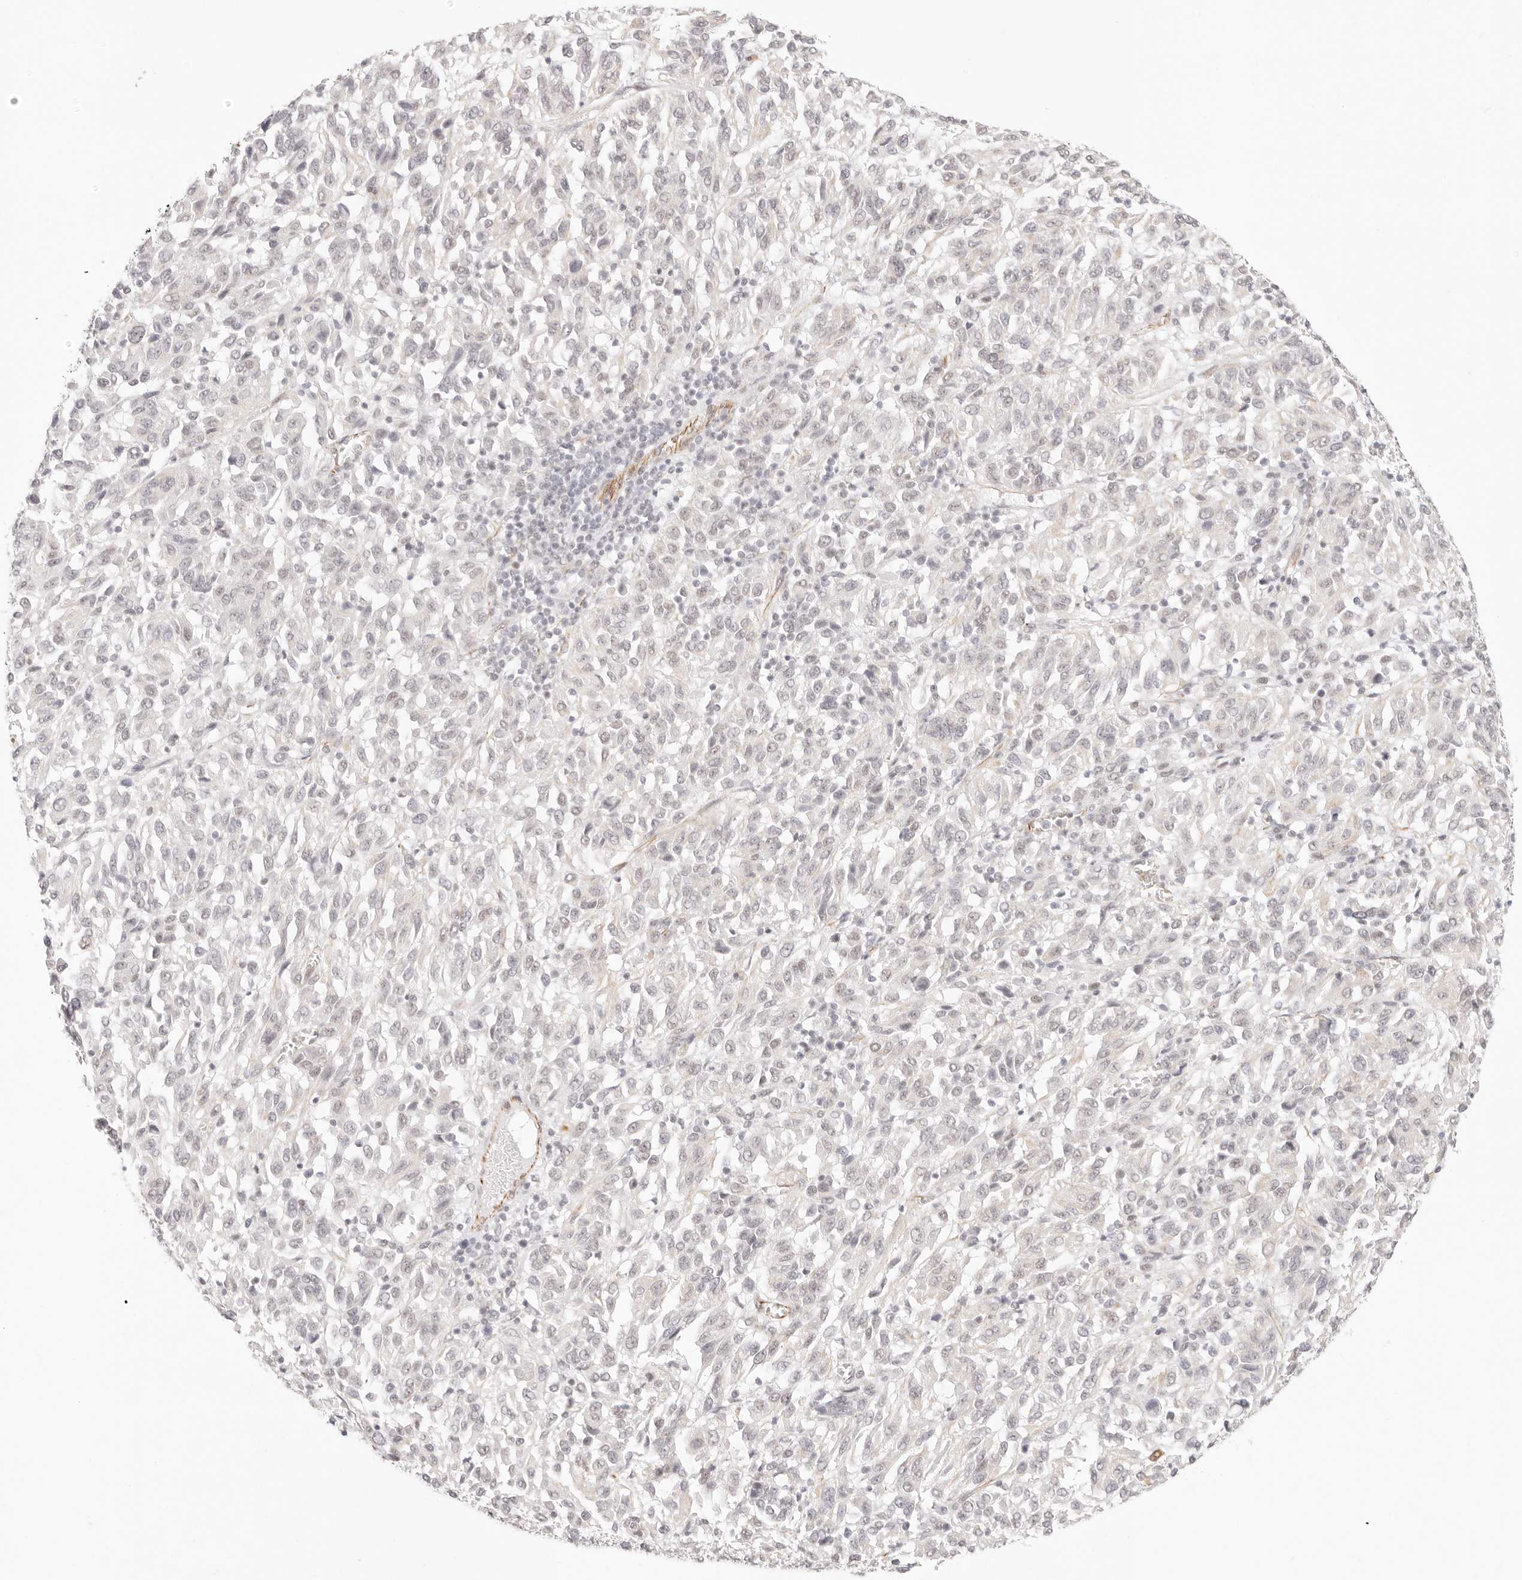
{"staining": {"intensity": "negative", "quantity": "none", "location": "none"}, "tissue": "melanoma", "cell_type": "Tumor cells", "image_type": "cancer", "snomed": [{"axis": "morphology", "description": "Malignant melanoma, Metastatic site"}, {"axis": "topography", "description": "Lung"}], "caption": "Tumor cells show no significant protein expression in melanoma. (DAB (3,3'-diaminobenzidine) immunohistochemistry, high magnification).", "gene": "ZC3H11A", "patient": {"sex": "male", "age": 64}}